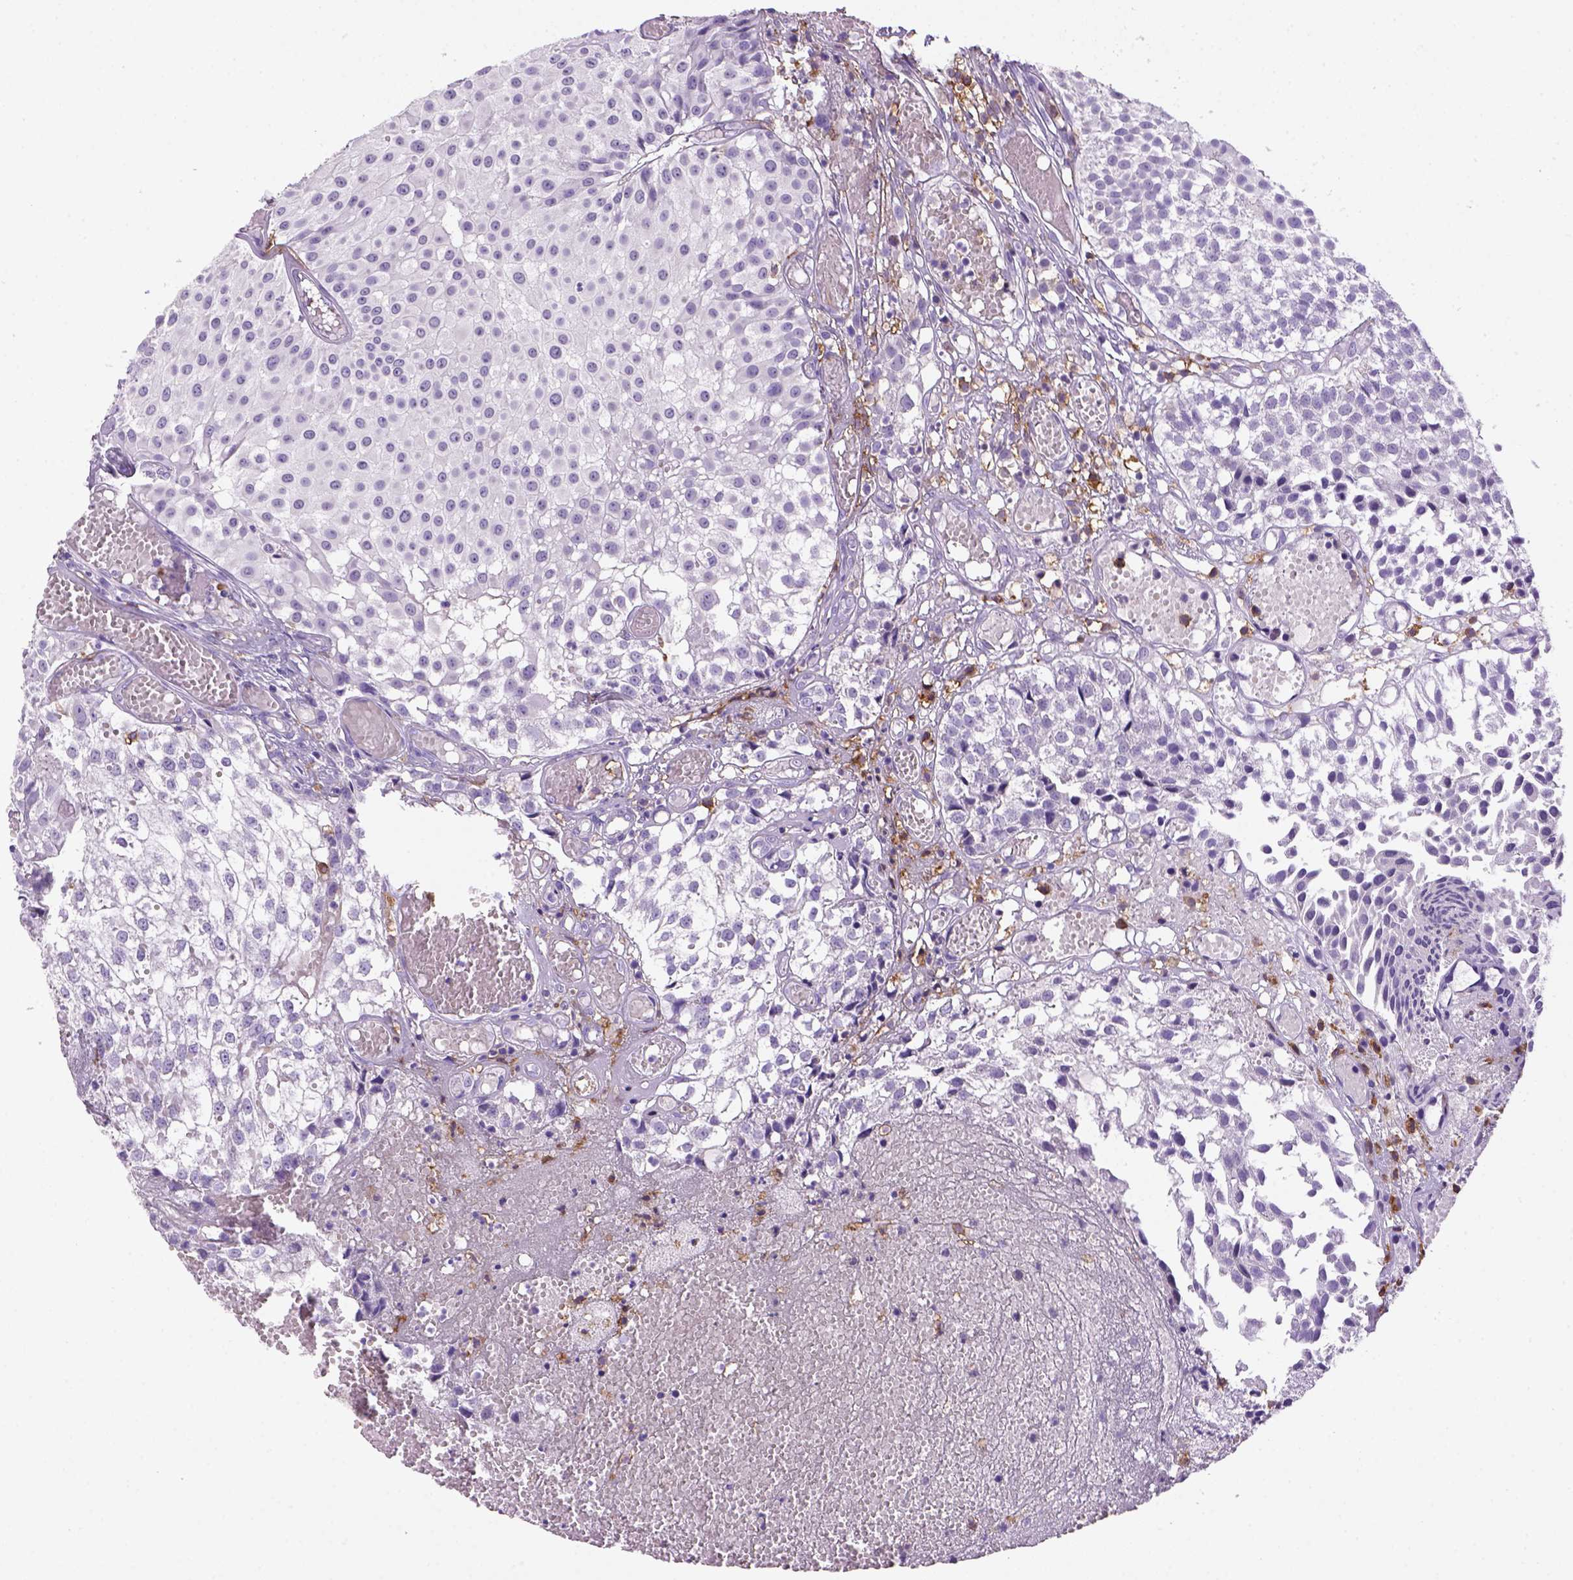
{"staining": {"intensity": "negative", "quantity": "none", "location": "none"}, "tissue": "urothelial cancer", "cell_type": "Tumor cells", "image_type": "cancer", "snomed": [{"axis": "morphology", "description": "Urothelial carcinoma, Low grade"}, {"axis": "topography", "description": "Urinary bladder"}], "caption": "Tumor cells show no significant protein positivity in urothelial cancer.", "gene": "CD14", "patient": {"sex": "male", "age": 79}}